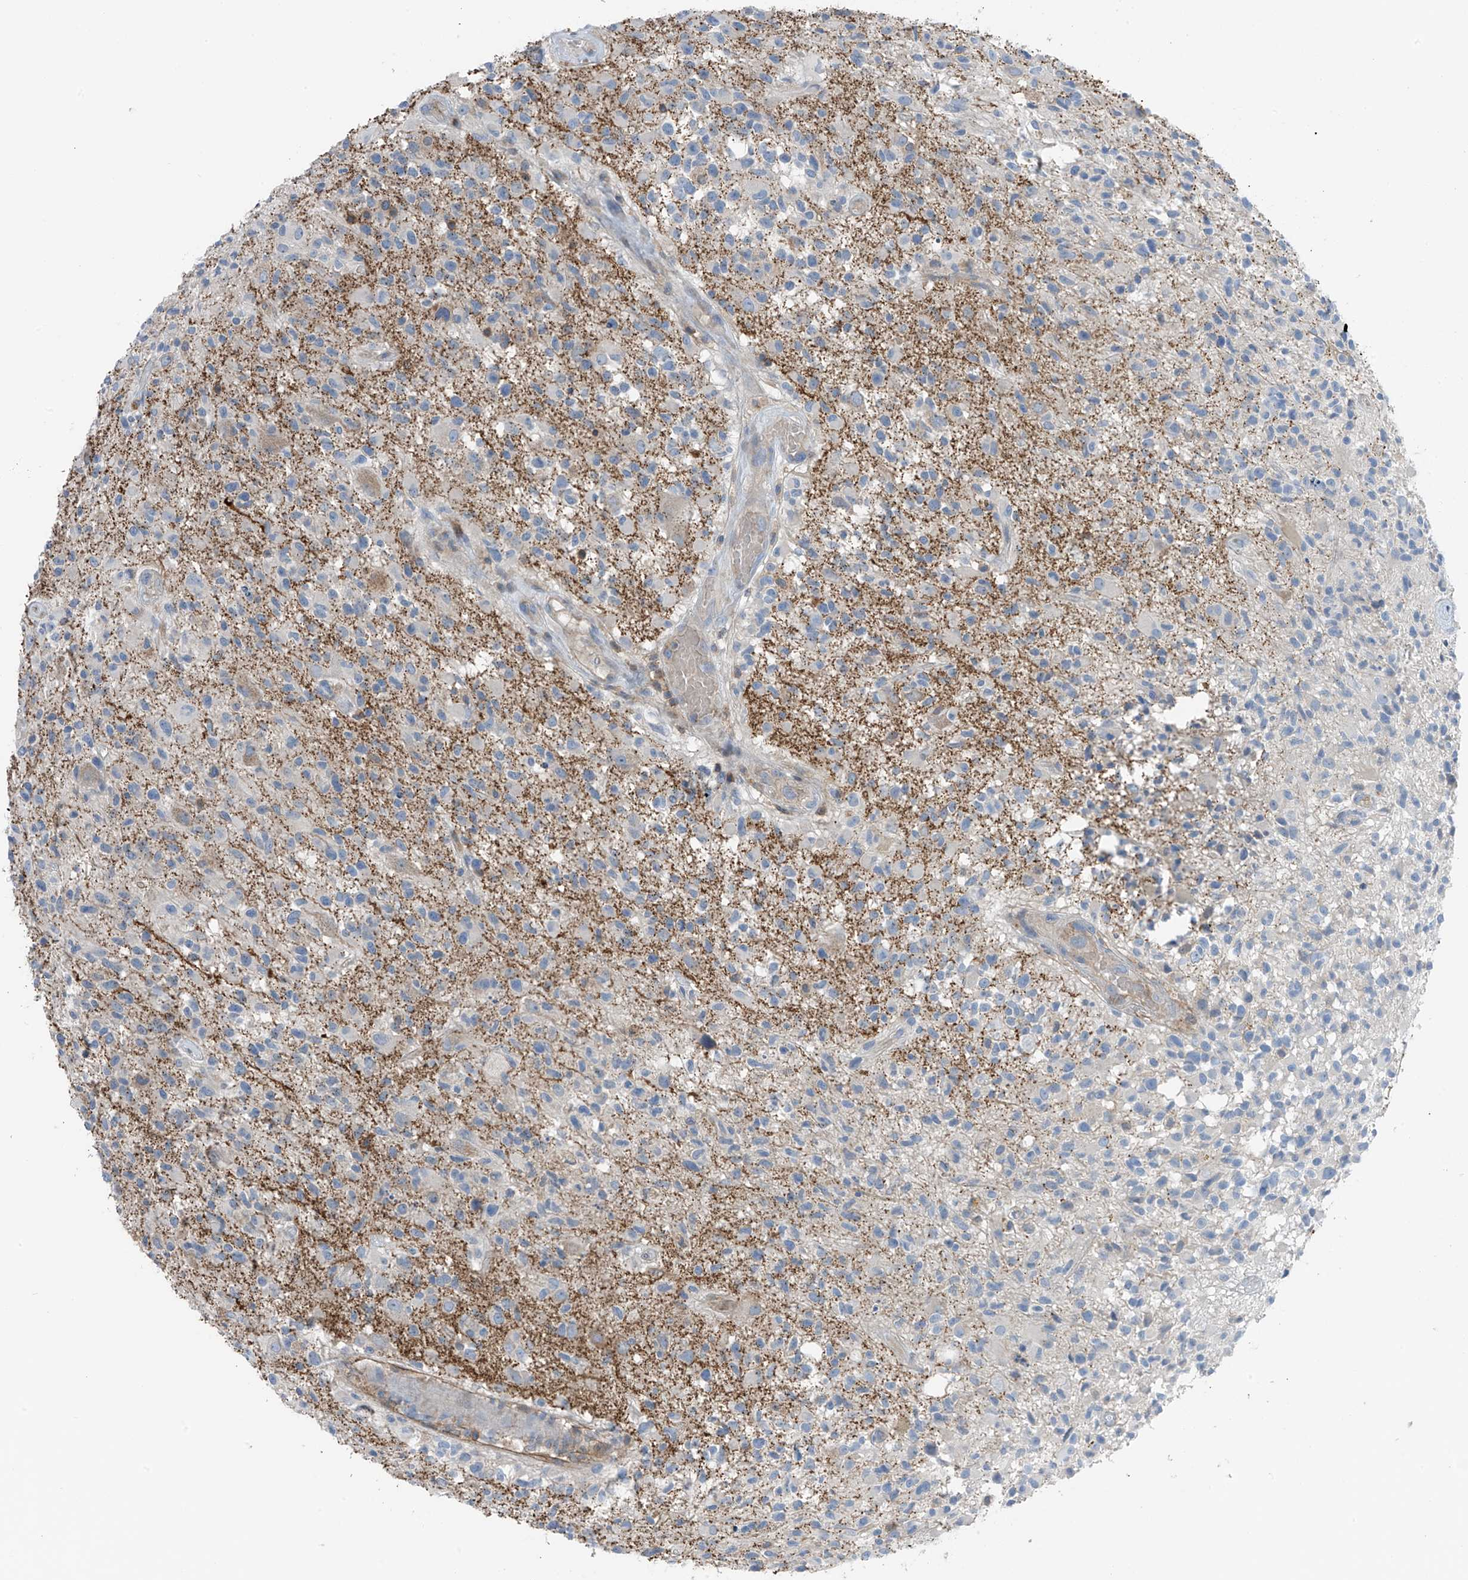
{"staining": {"intensity": "negative", "quantity": "none", "location": "none"}, "tissue": "glioma", "cell_type": "Tumor cells", "image_type": "cancer", "snomed": [{"axis": "morphology", "description": "Glioma, malignant, High grade"}, {"axis": "morphology", "description": "Glioblastoma, NOS"}, {"axis": "topography", "description": "Brain"}], "caption": "Immunohistochemical staining of glioma reveals no significant expression in tumor cells. (DAB immunohistochemistry visualized using brightfield microscopy, high magnification).", "gene": "NALCN", "patient": {"sex": "male", "age": 60}}